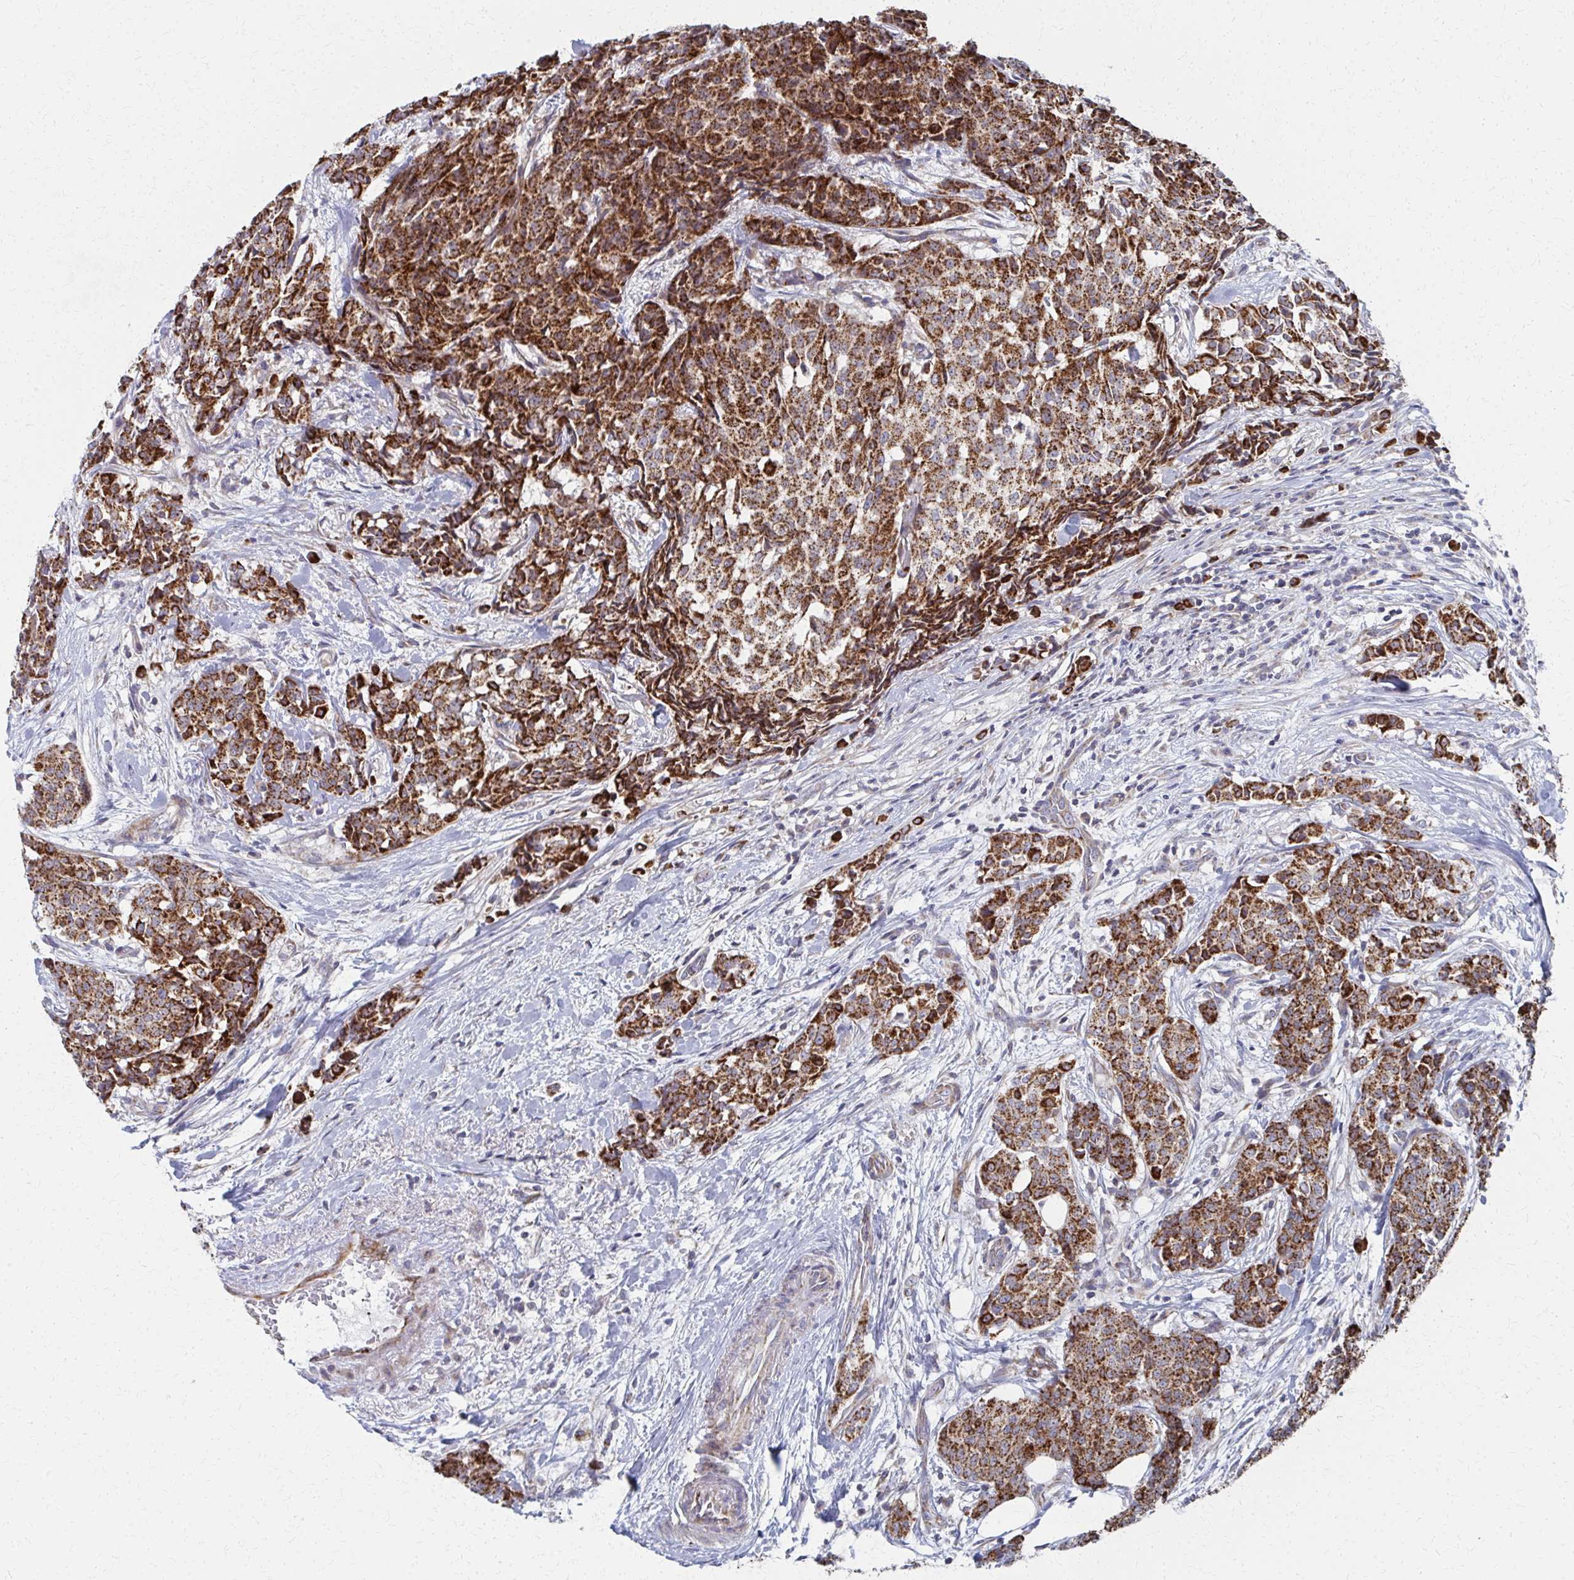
{"staining": {"intensity": "strong", "quantity": ">75%", "location": "cytoplasmic/membranous"}, "tissue": "breast cancer", "cell_type": "Tumor cells", "image_type": "cancer", "snomed": [{"axis": "morphology", "description": "Duct carcinoma"}, {"axis": "topography", "description": "Breast"}], "caption": "Protein expression analysis of human breast cancer reveals strong cytoplasmic/membranous positivity in about >75% of tumor cells.", "gene": "FAHD1", "patient": {"sex": "female", "age": 91}}